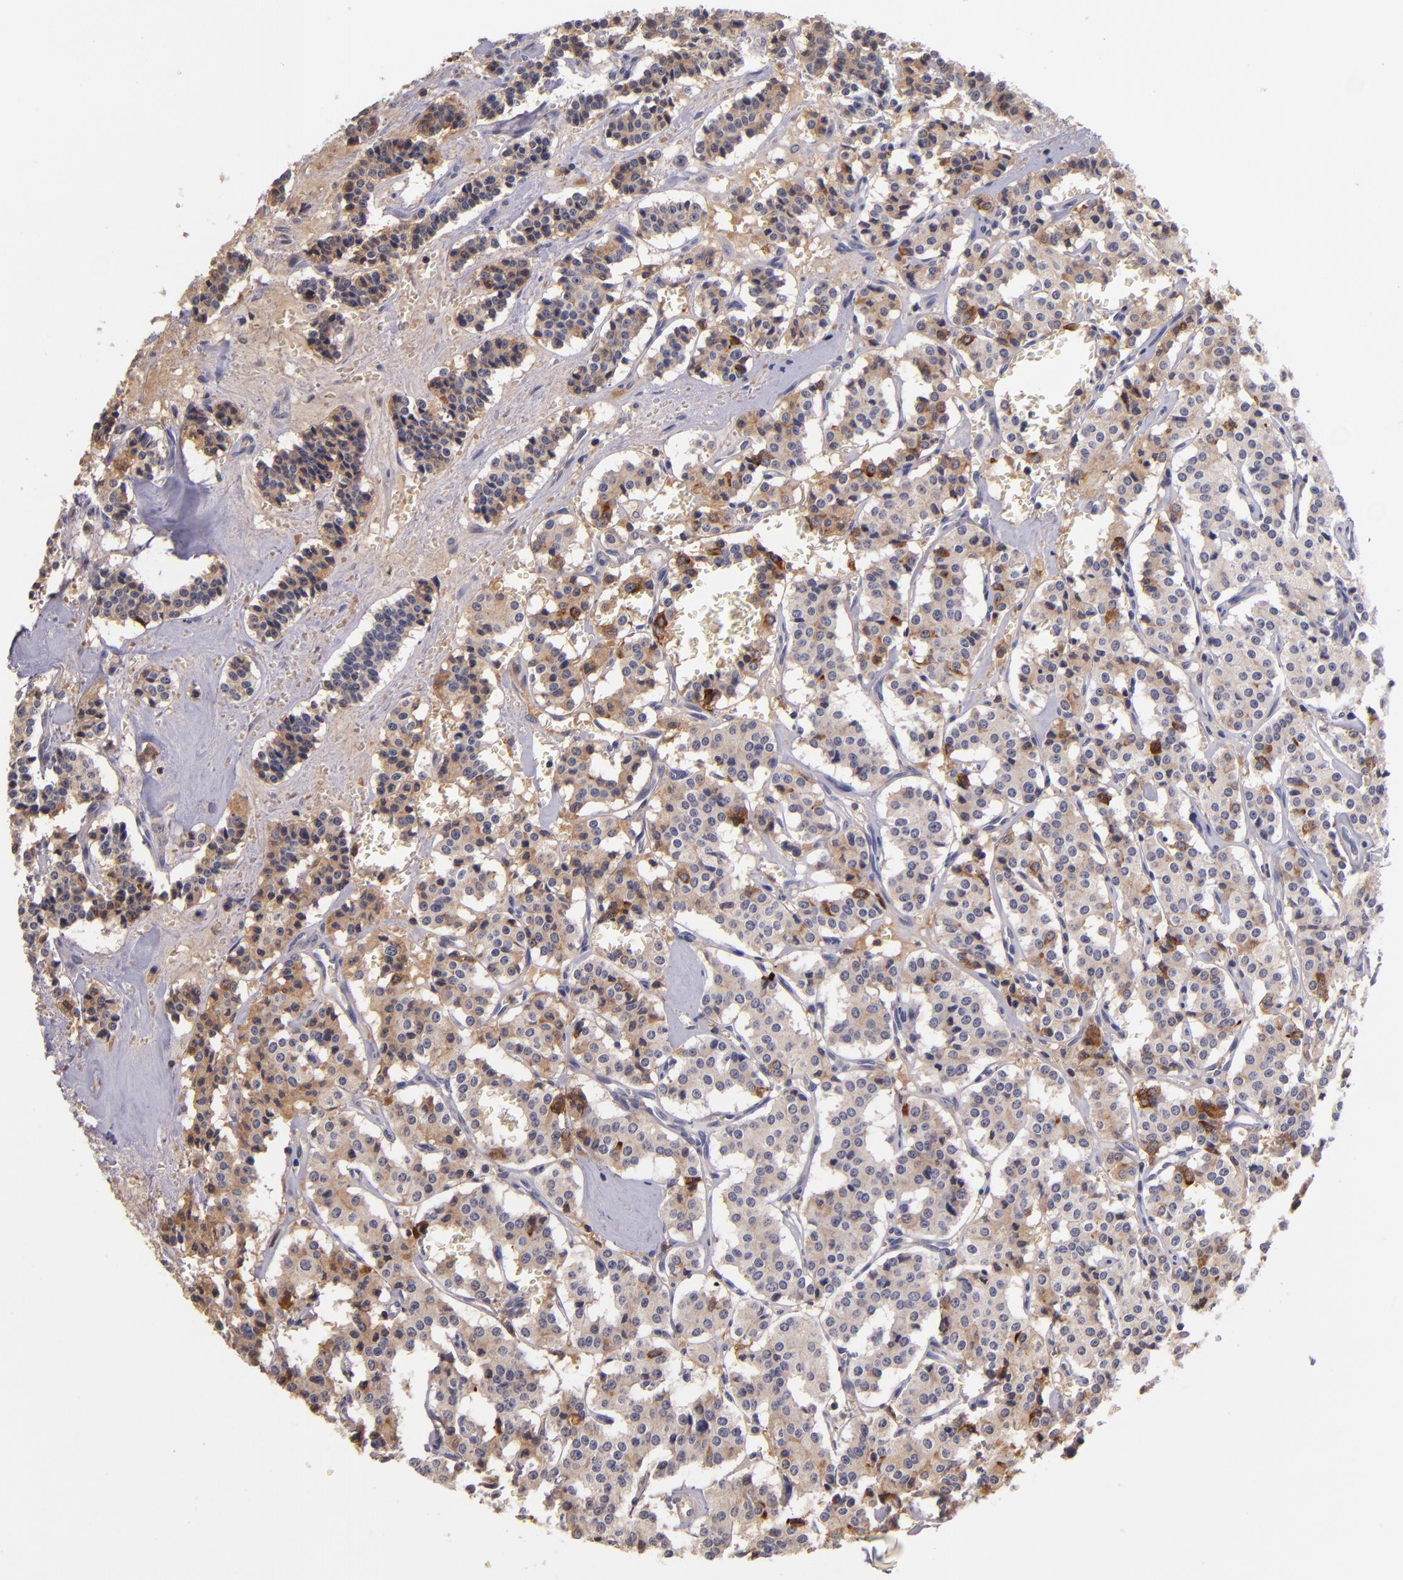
{"staining": {"intensity": "moderate", "quantity": ">75%", "location": "cytoplasmic/membranous"}, "tissue": "carcinoid", "cell_type": "Tumor cells", "image_type": "cancer", "snomed": [{"axis": "morphology", "description": "Carcinoid, malignant, NOS"}, {"axis": "topography", "description": "Bronchus"}], "caption": "Protein expression analysis of carcinoid shows moderate cytoplasmic/membranous staining in approximately >75% of tumor cells. Nuclei are stained in blue.", "gene": "RBP4", "patient": {"sex": "male", "age": 55}}